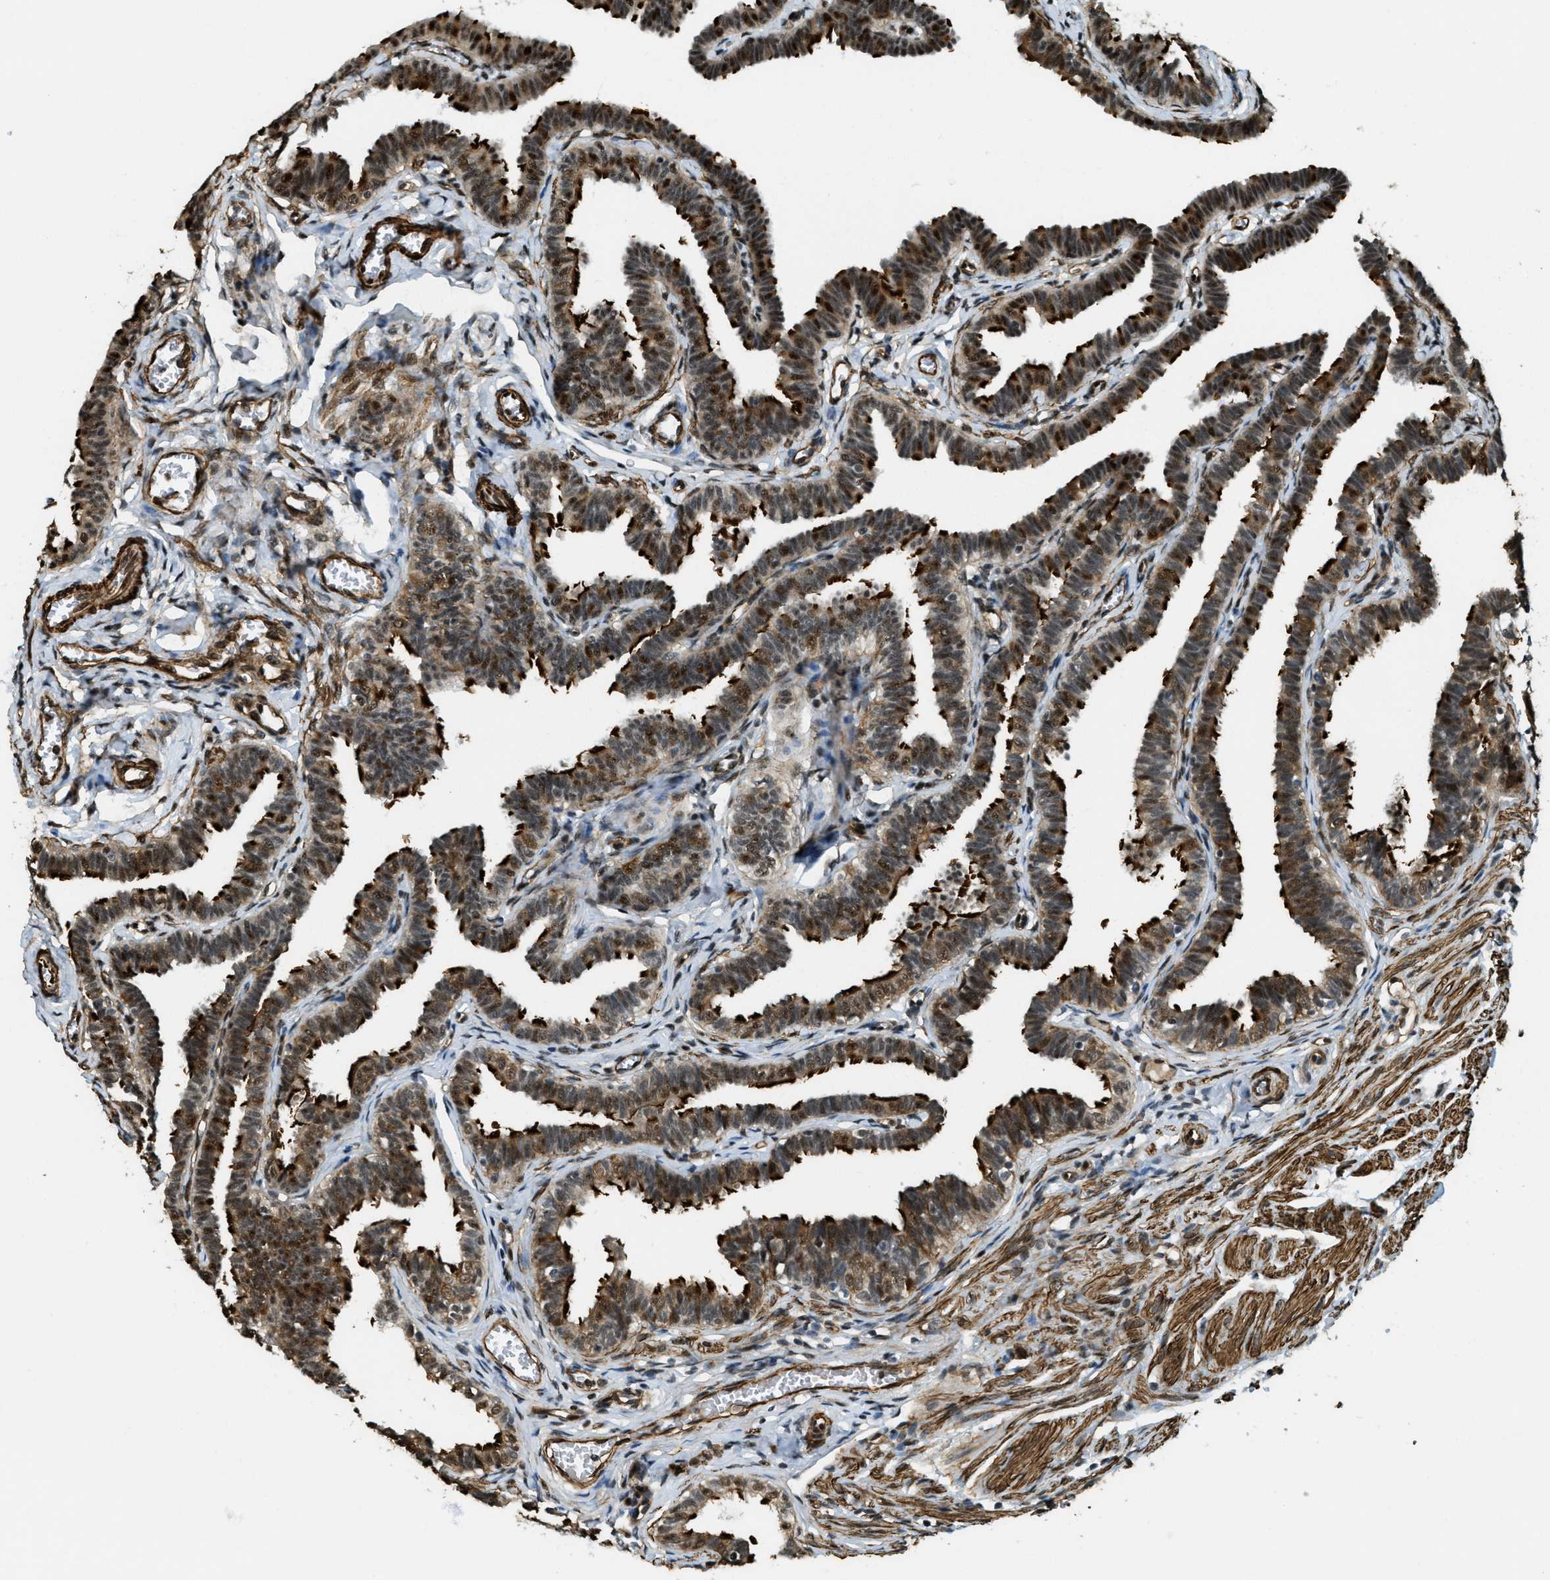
{"staining": {"intensity": "strong", "quantity": ">75%", "location": "cytoplasmic/membranous,nuclear"}, "tissue": "fallopian tube", "cell_type": "Glandular cells", "image_type": "normal", "snomed": [{"axis": "morphology", "description": "Normal tissue, NOS"}, {"axis": "topography", "description": "Fallopian tube"}, {"axis": "topography", "description": "Ovary"}], "caption": "IHC (DAB) staining of unremarkable human fallopian tube demonstrates strong cytoplasmic/membranous,nuclear protein positivity in about >75% of glandular cells.", "gene": "CFAP36", "patient": {"sex": "female", "age": 23}}